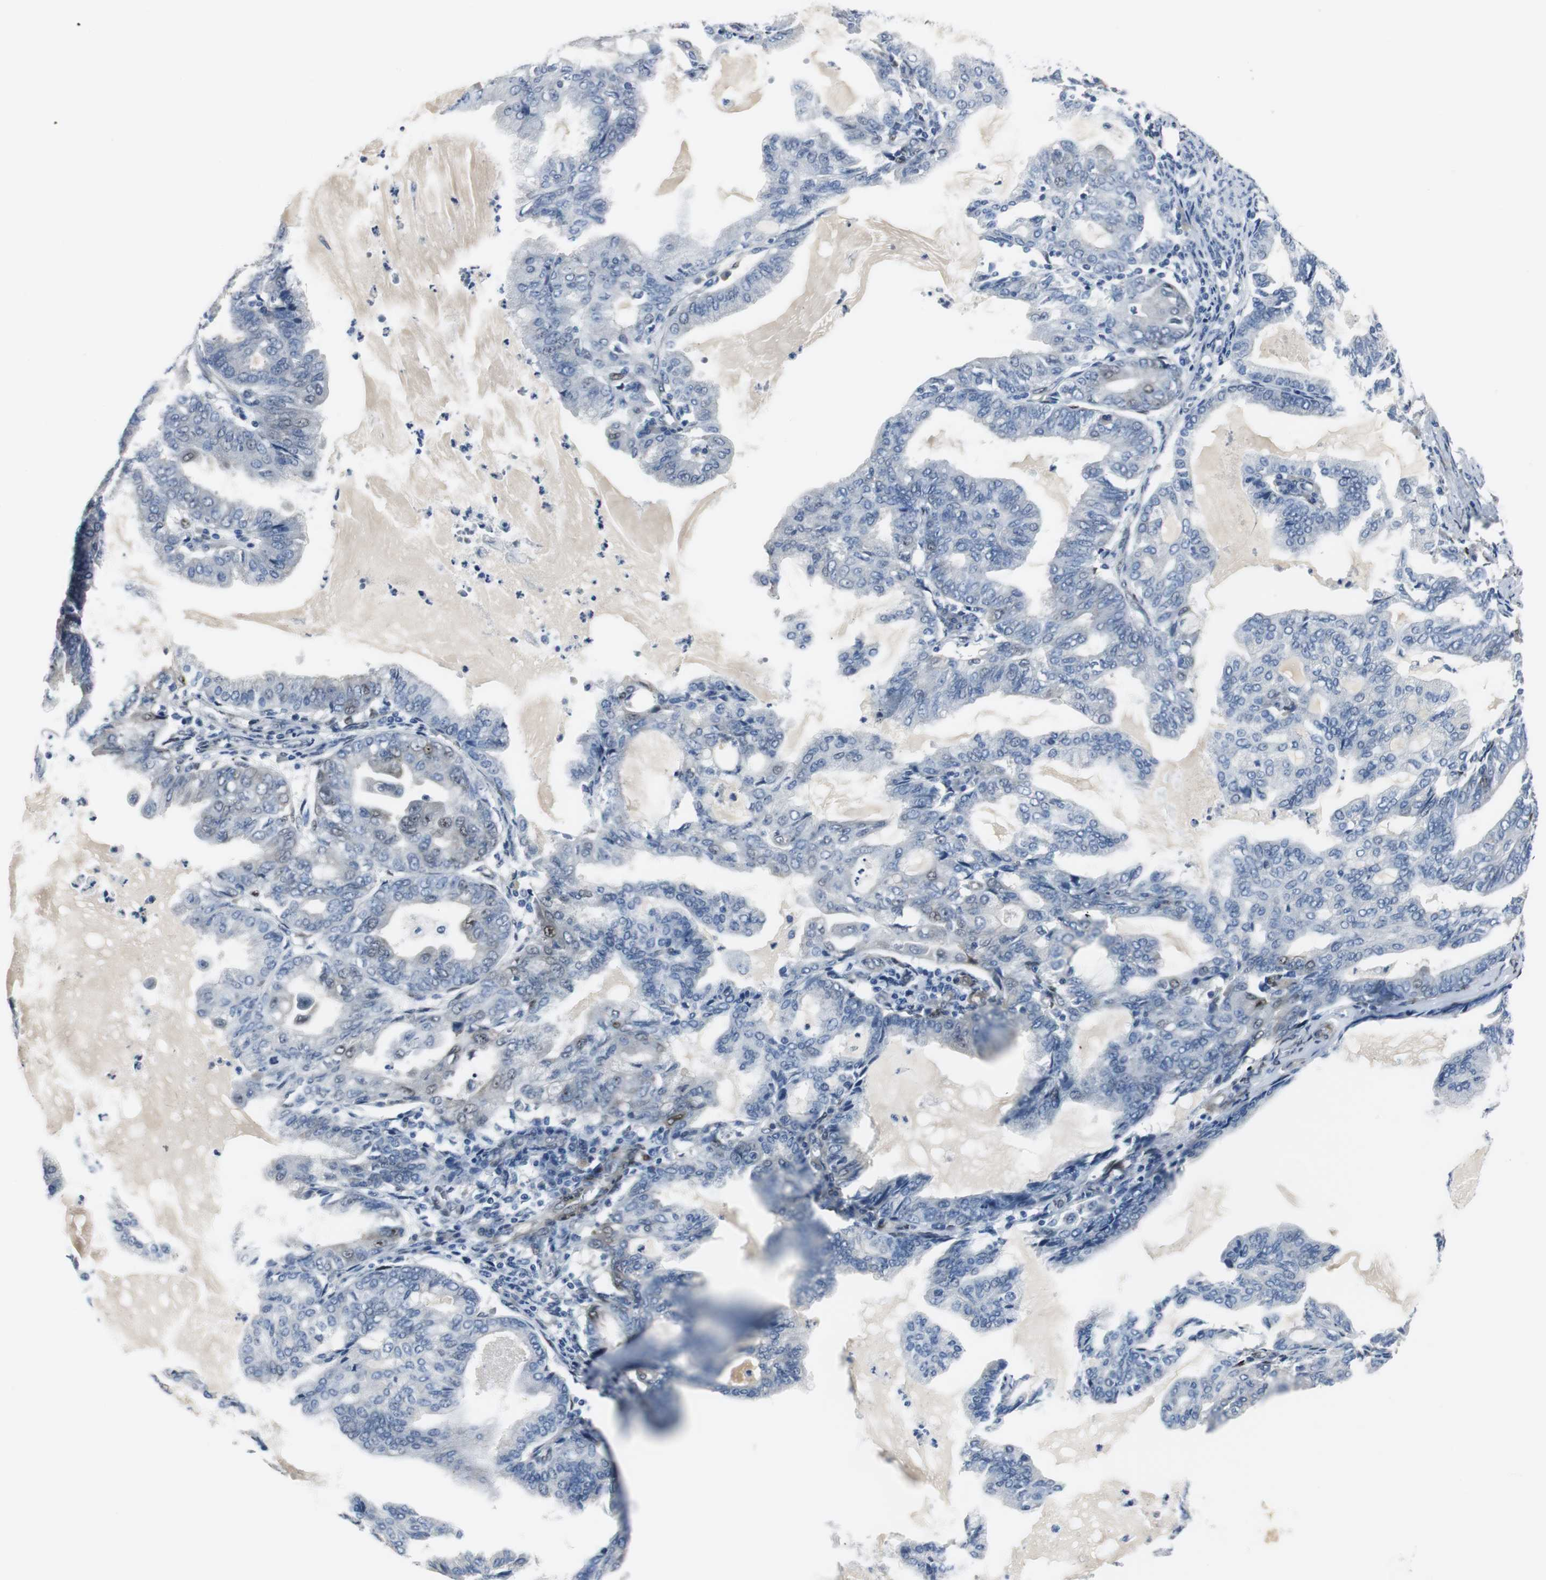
{"staining": {"intensity": "weak", "quantity": "<25%", "location": "nuclear"}, "tissue": "endometrial cancer", "cell_type": "Tumor cells", "image_type": "cancer", "snomed": [{"axis": "morphology", "description": "Adenocarcinoma, NOS"}, {"axis": "topography", "description": "Endometrium"}], "caption": "Endometrial cancer (adenocarcinoma) stained for a protein using immunohistochemistry demonstrates no positivity tumor cells.", "gene": "FHL2", "patient": {"sex": "female", "age": 86}}